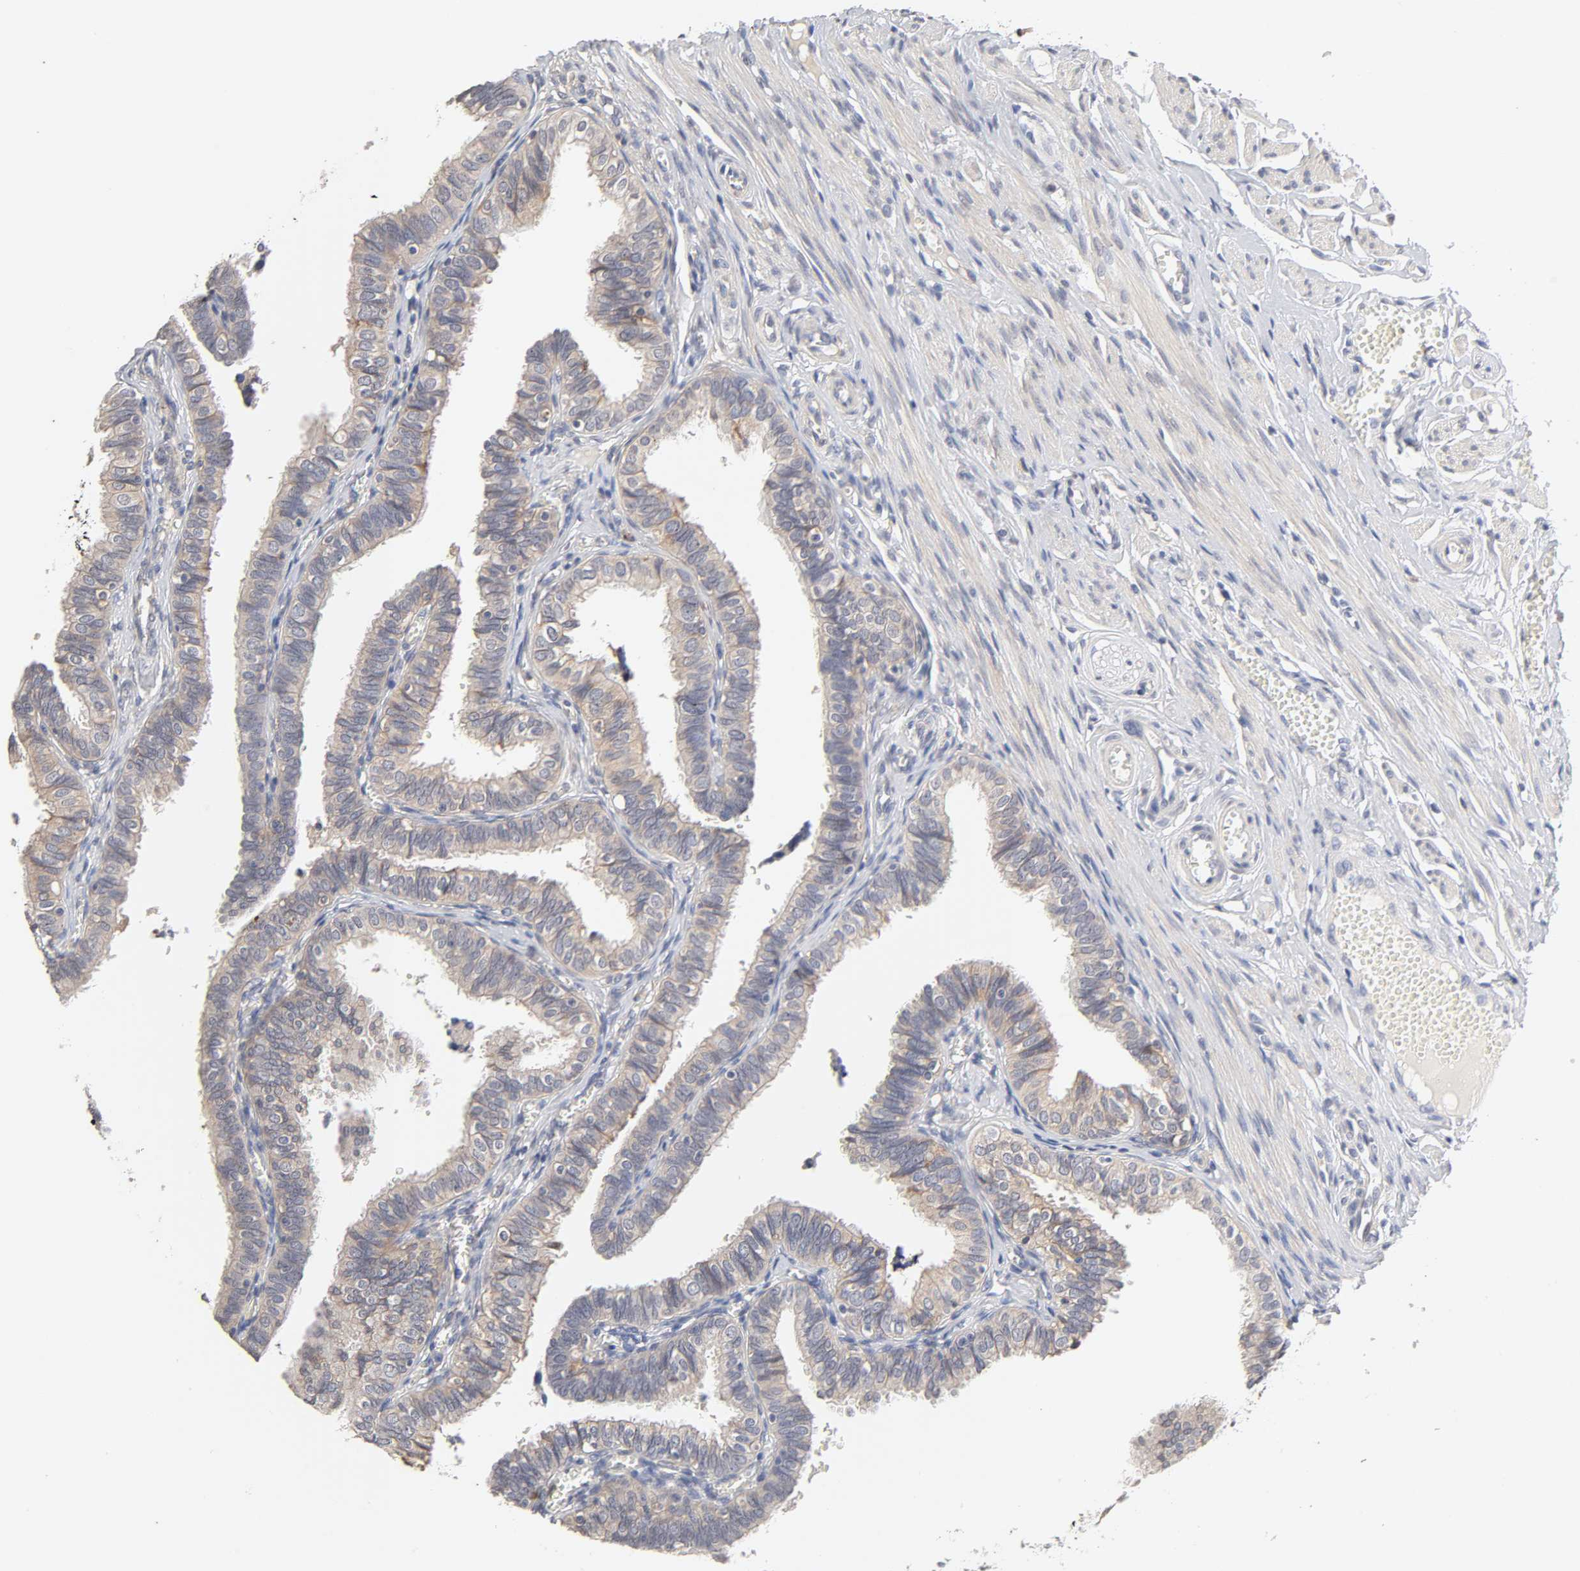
{"staining": {"intensity": "weak", "quantity": ">75%", "location": "cytoplasmic/membranous"}, "tissue": "fallopian tube", "cell_type": "Glandular cells", "image_type": "normal", "snomed": [{"axis": "morphology", "description": "Normal tissue, NOS"}, {"axis": "topography", "description": "Fallopian tube"}], "caption": "DAB (3,3'-diaminobenzidine) immunohistochemical staining of benign human fallopian tube shows weak cytoplasmic/membranous protein positivity in approximately >75% of glandular cells. The staining was performed using DAB, with brown indicating positive protein expression. Nuclei are stained blue with hematoxylin.", "gene": "CXADR", "patient": {"sex": "female", "age": 46}}